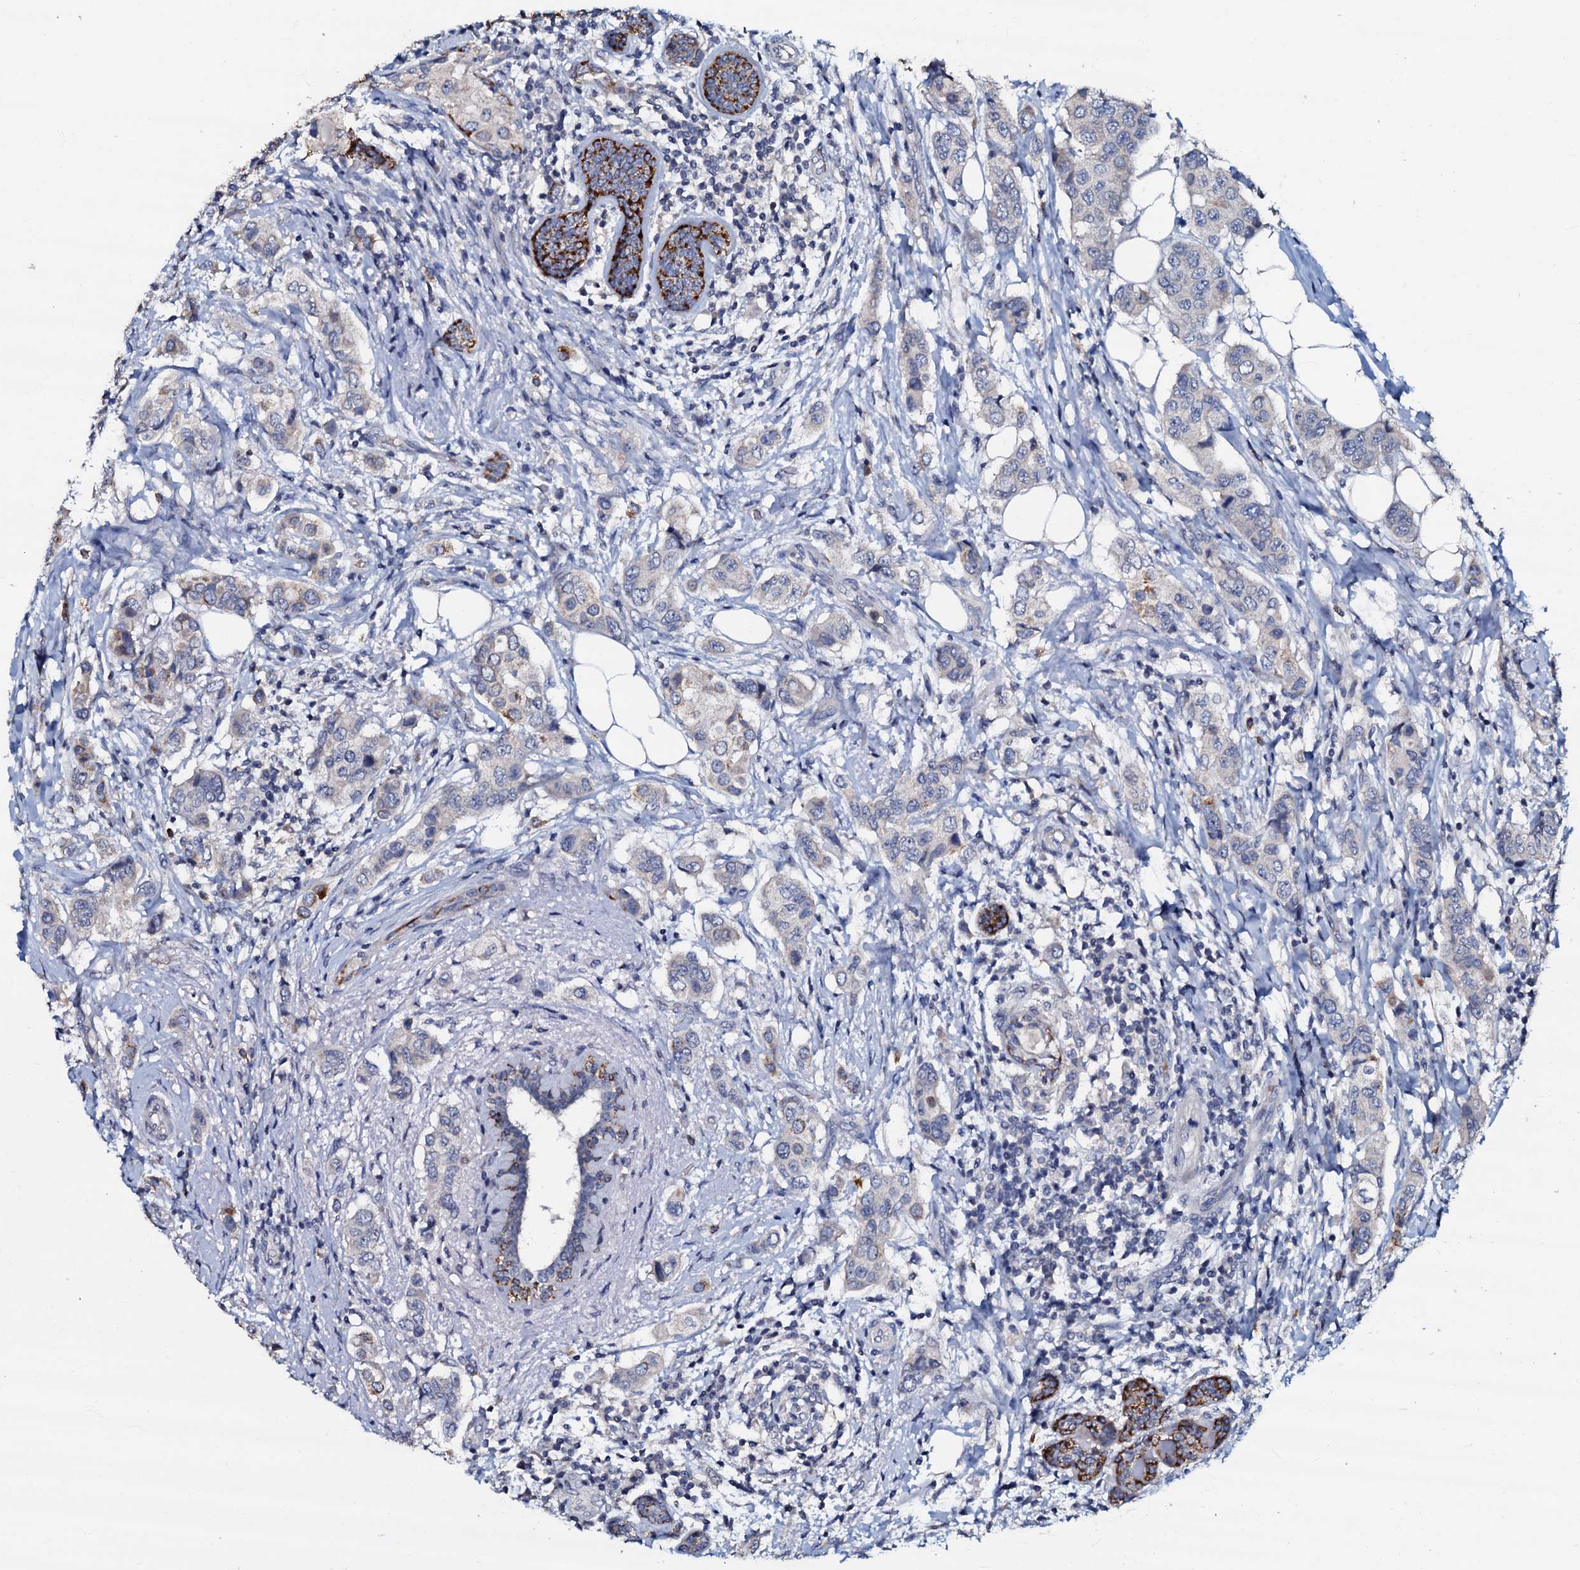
{"staining": {"intensity": "negative", "quantity": "none", "location": "none"}, "tissue": "breast cancer", "cell_type": "Tumor cells", "image_type": "cancer", "snomed": [{"axis": "morphology", "description": "Lobular carcinoma"}, {"axis": "topography", "description": "Breast"}], "caption": "DAB (3,3'-diaminobenzidine) immunohistochemical staining of lobular carcinoma (breast) shows no significant staining in tumor cells.", "gene": "CPNE2", "patient": {"sex": "female", "age": 51}}